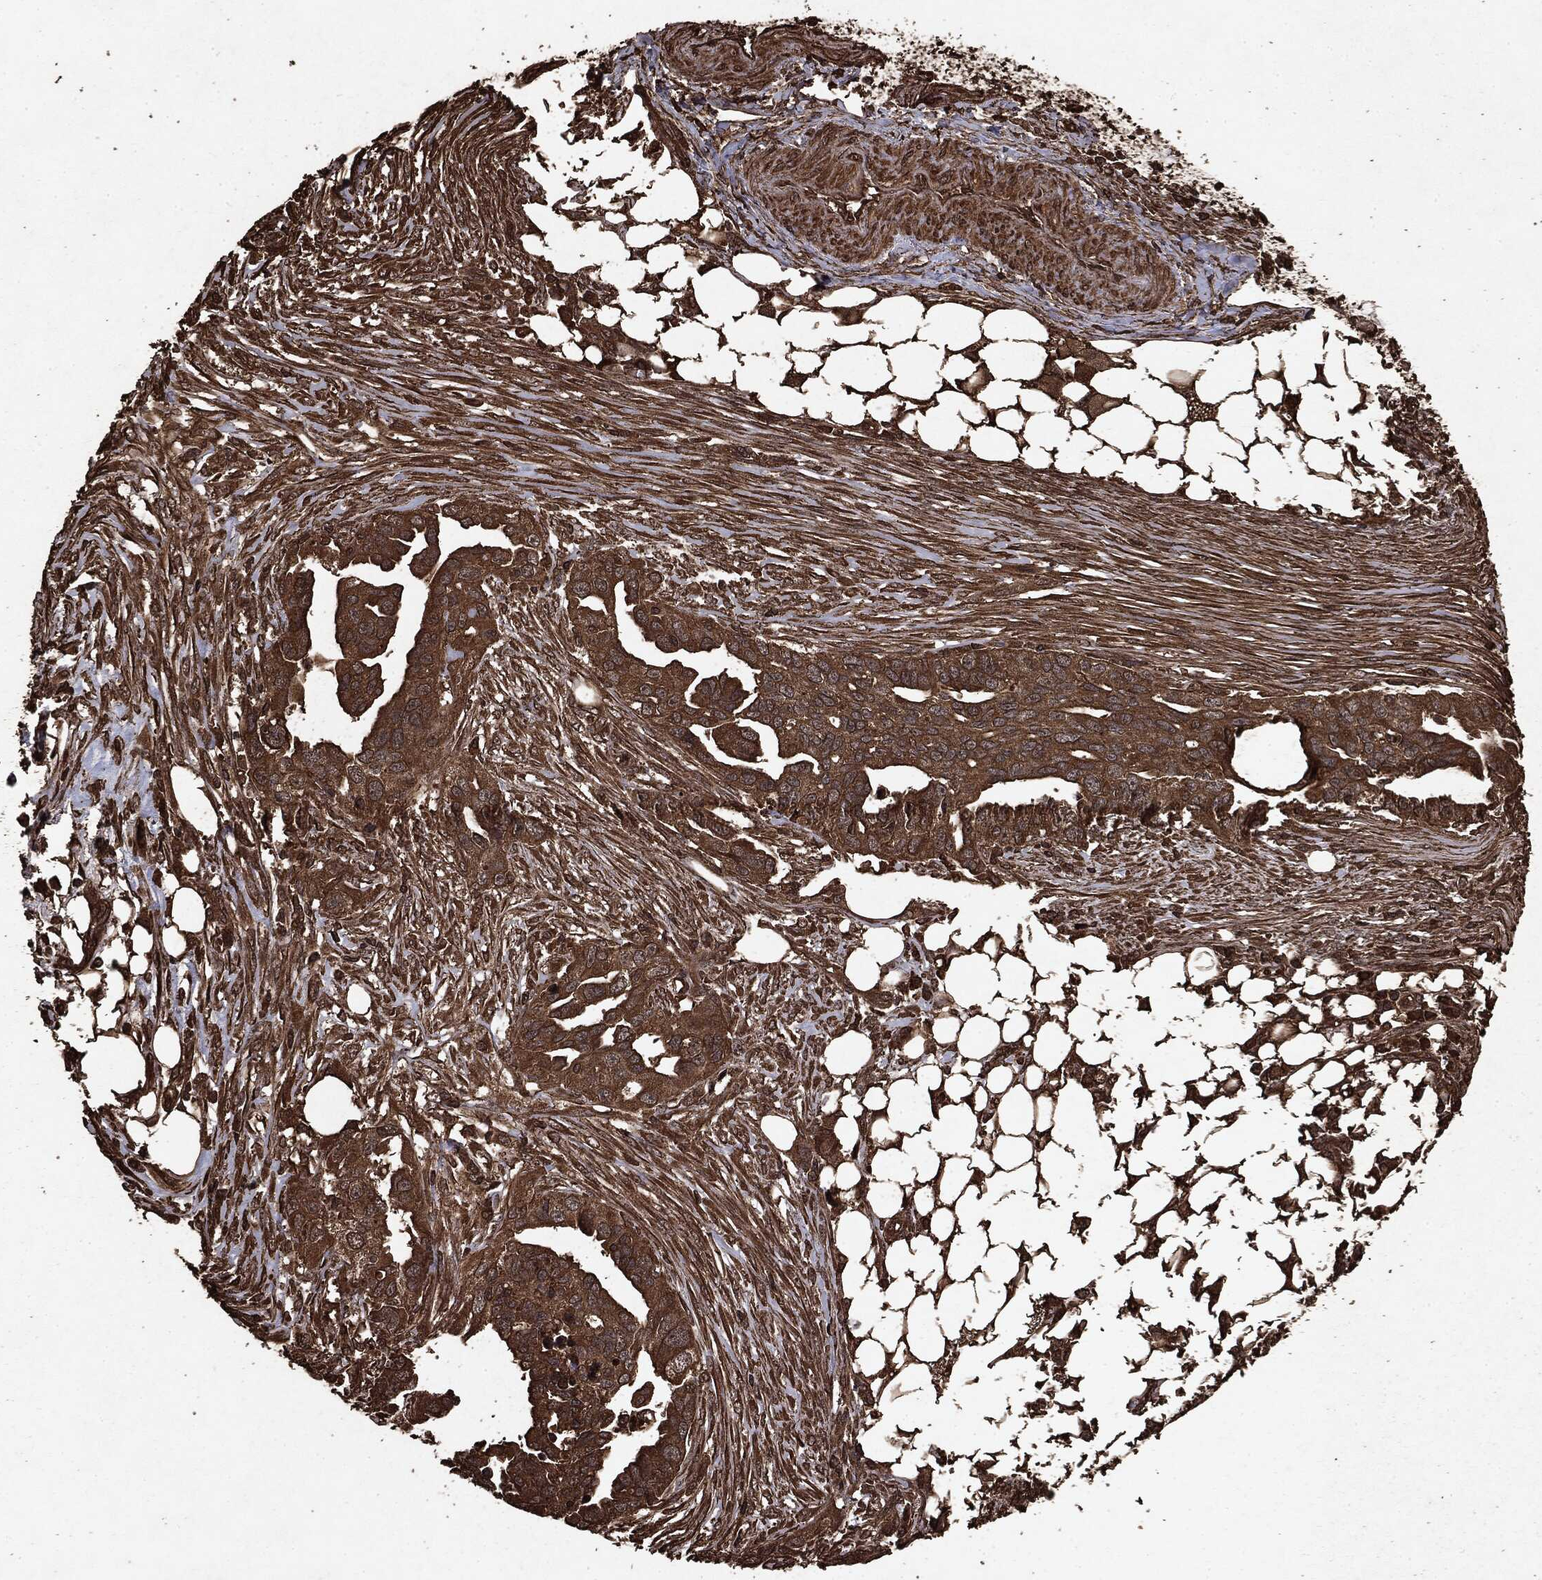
{"staining": {"intensity": "strong", "quantity": ">75%", "location": "cytoplasmic/membranous"}, "tissue": "ovarian cancer", "cell_type": "Tumor cells", "image_type": "cancer", "snomed": [{"axis": "morphology", "description": "Carcinoma, endometroid"}, {"axis": "morphology", "description": "Cystadenocarcinoma, serous, NOS"}, {"axis": "topography", "description": "Ovary"}], "caption": "Strong cytoplasmic/membranous protein staining is seen in about >75% of tumor cells in ovarian cancer. (Brightfield microscopy of DAB IHC at high magnification).", "gene": "ARAF", "patient": {"sex": "female", "age": 45}}